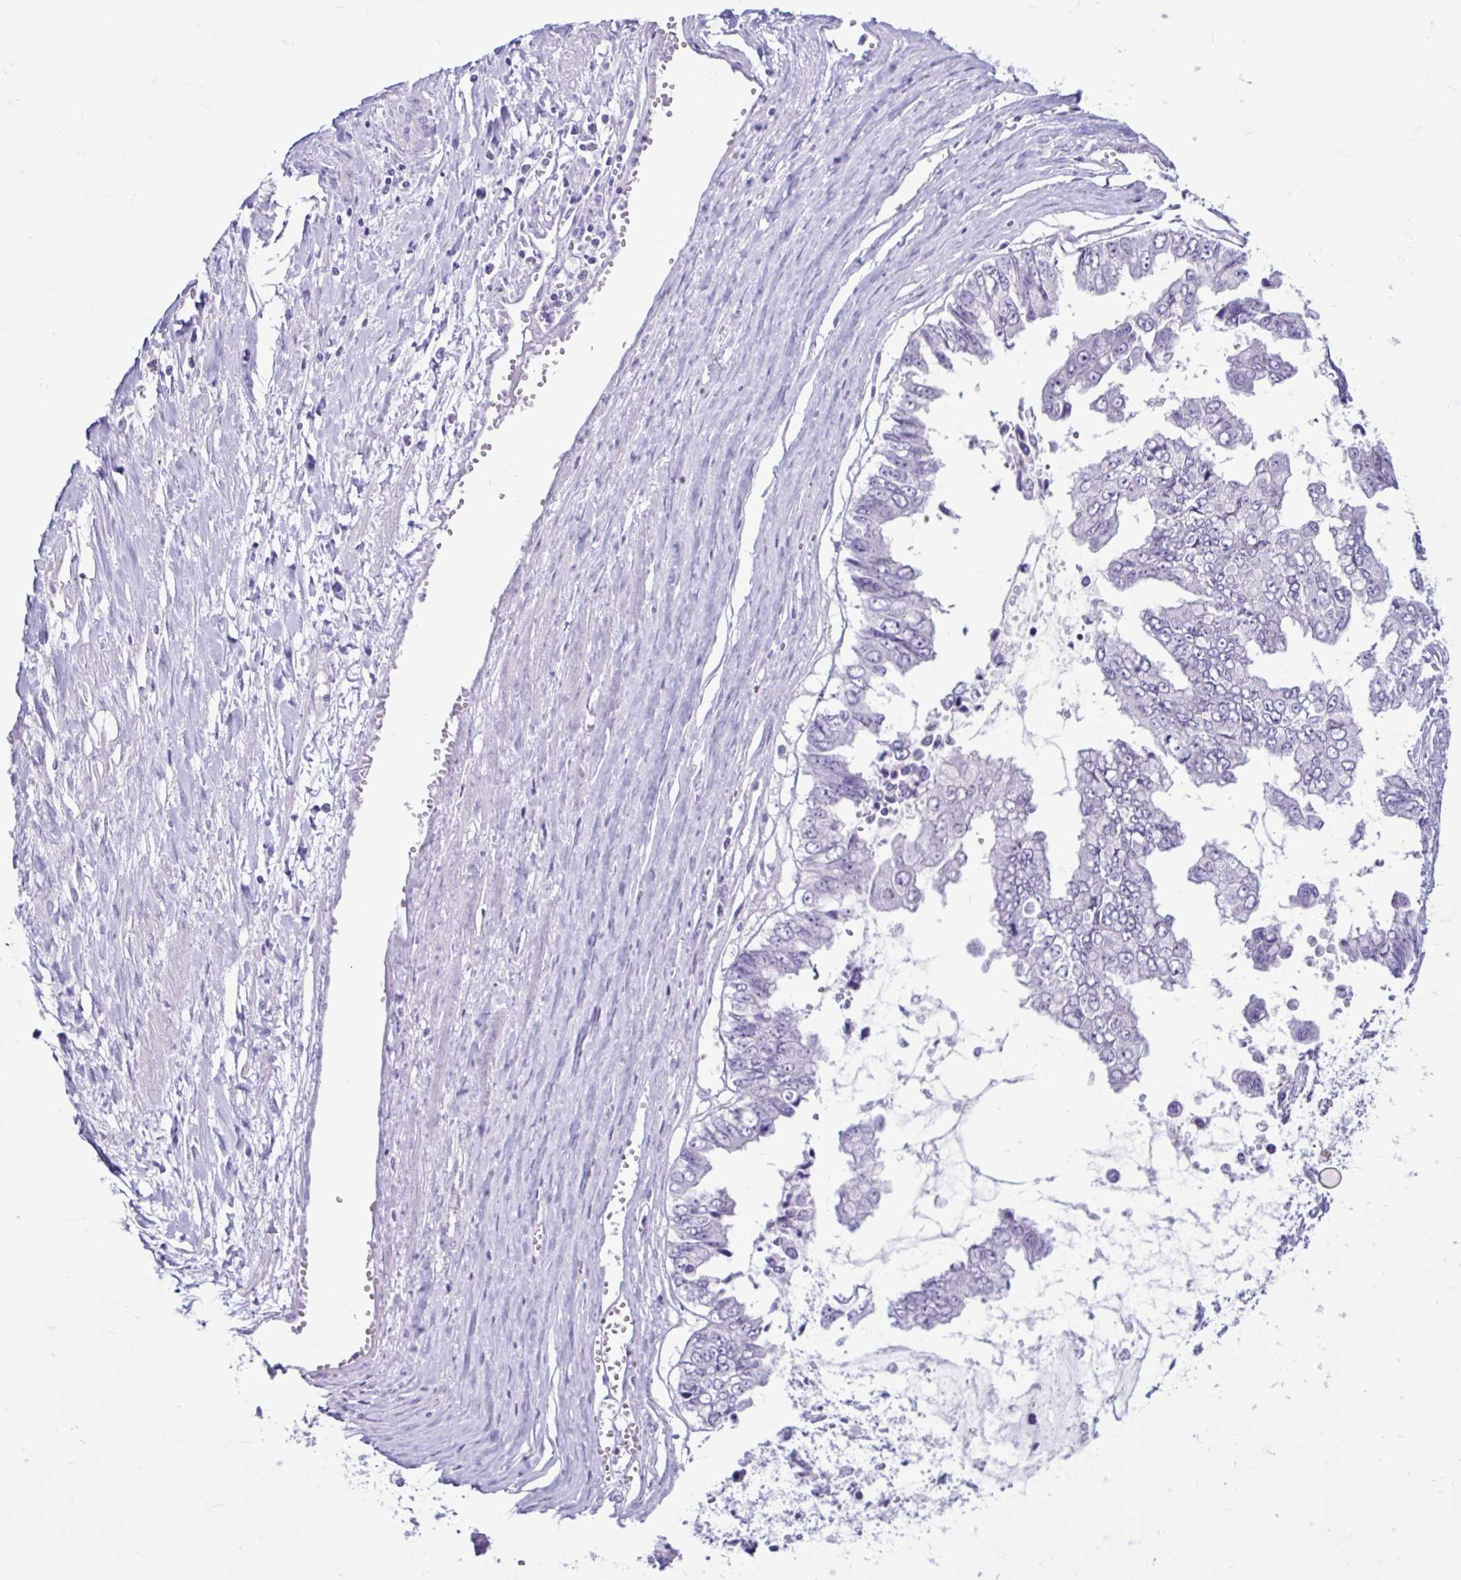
{"staining": {"intensity": "negative", "quantity": "none", "location": "none"}, "tissue": "ovarian cancer", "cell_type": "Tumor cells", "image_type": "cancer", "snomed": [{"axis": "morphology", "description": "Cystadenocarcinoma, mucinous, NOS"}, {"axis": "topography", "description": "Ovary"}], "caption": "The IHC photomicrograph has no significant positivity in tumor cells of ovarian mucinous cystadenocarcinoma tissue. (Stains: DAB (3,3'-diaminobenzidine) immunohistochemistry with hematoxylin counter stain, Microscopy: brightfield microscopy at high magnification).", "gene": "CYP19A1", "patient": {"sex": "female", "age": 72}}